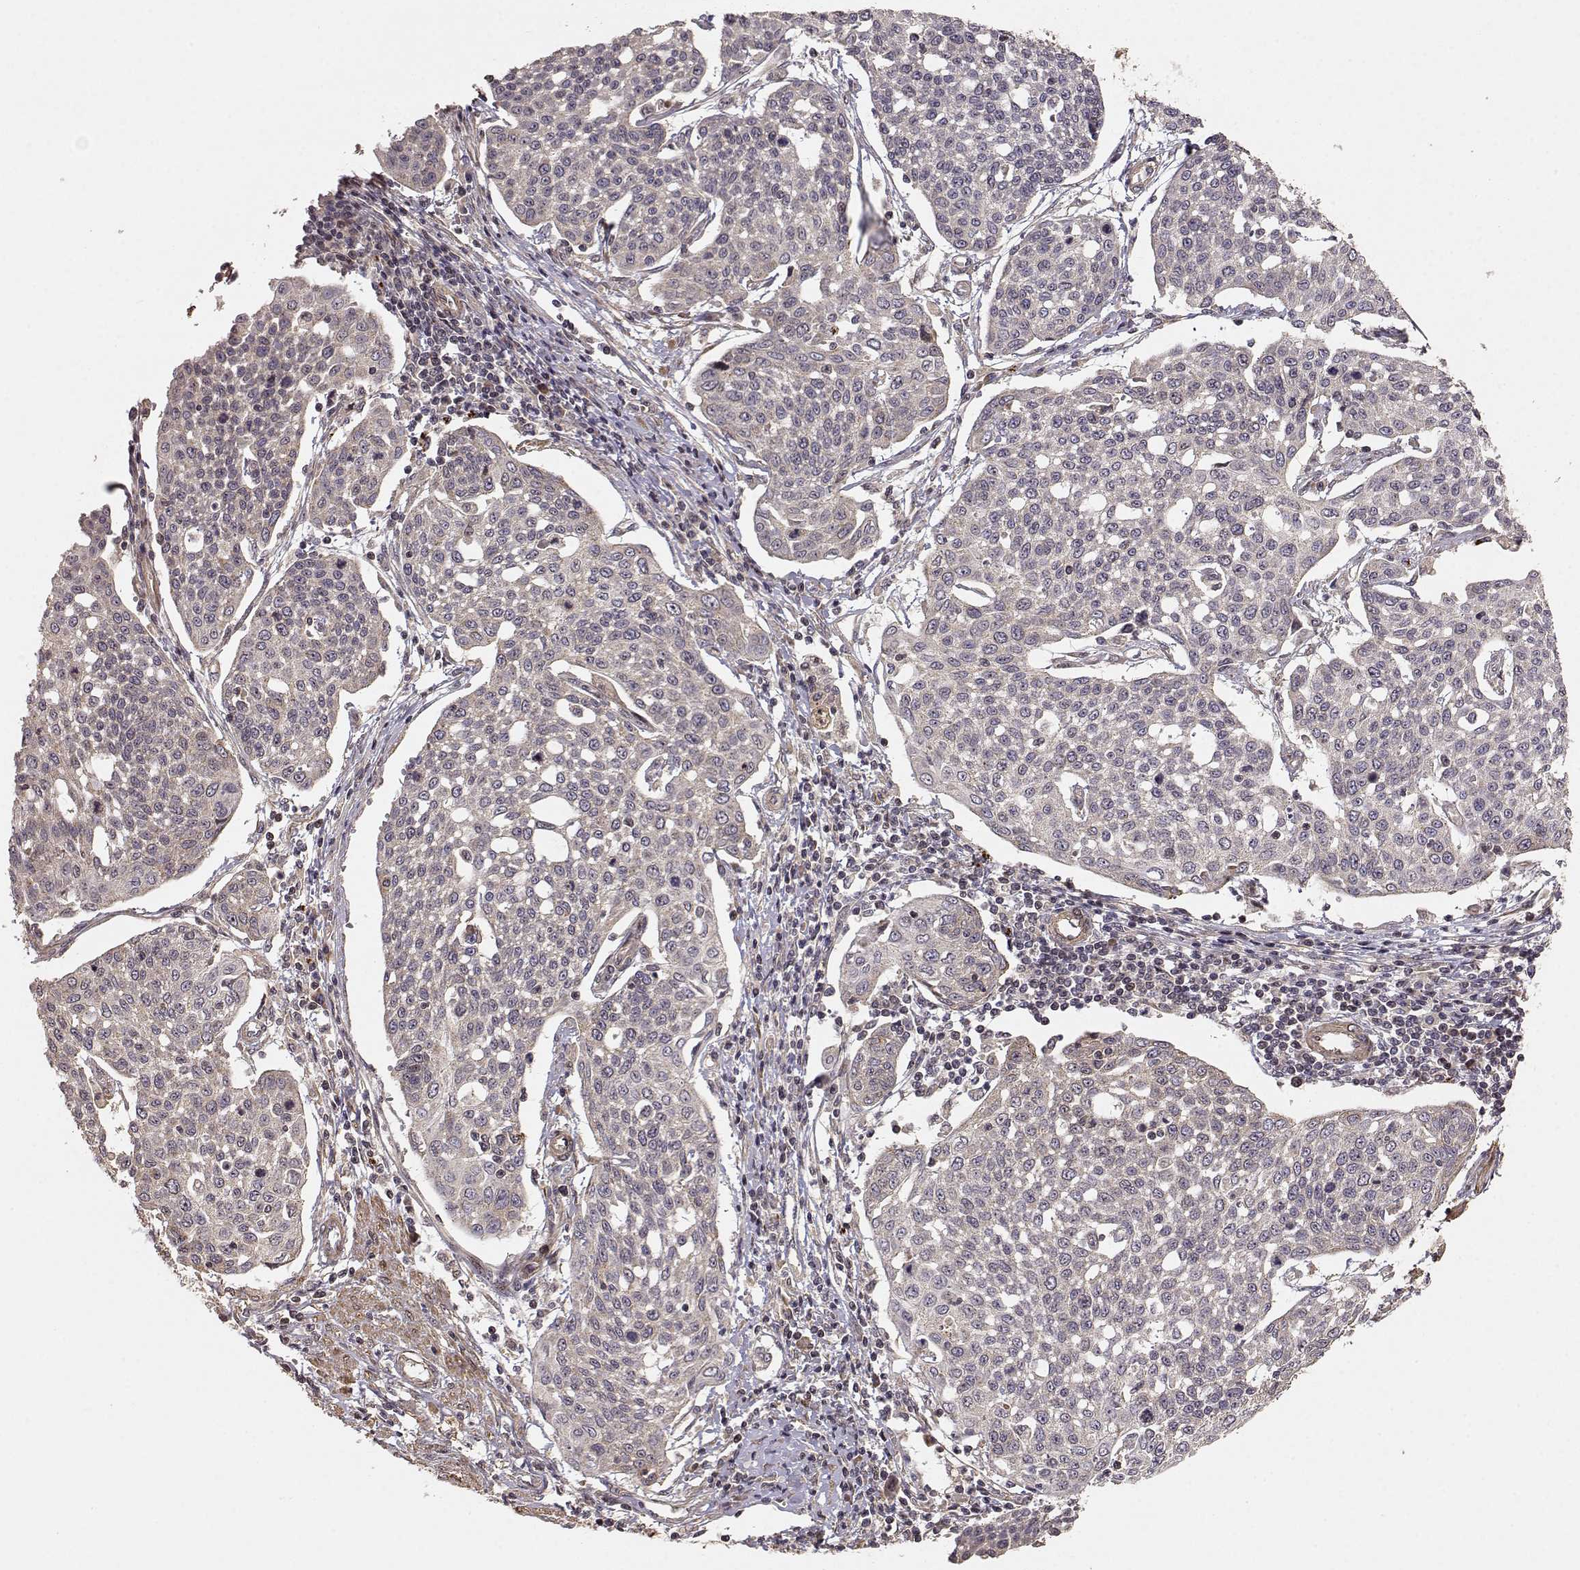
{"staining": {"intensity": "weak", "quantity": "25%-75%", "location": "cytoplasmic/membranous"}, "tissue": "cervical cancer", "cell_type": "Tumor cells", "image_type": "cancer", "snomed": [{"axis": "morphology", "description": "Squamous cell carcinoma, NOS"}, {"axis": "topography", "description": "Cervix"}], "caption": "Brown immunohistochemical staining in human cervical cancer (squamous cell carcinoma) exhibits weak cytoplasmic/membranous positivity in about 25%-75% of tumor cells.", "gene": "PICK1", "patient": {"sex": "female", "age": 34}}